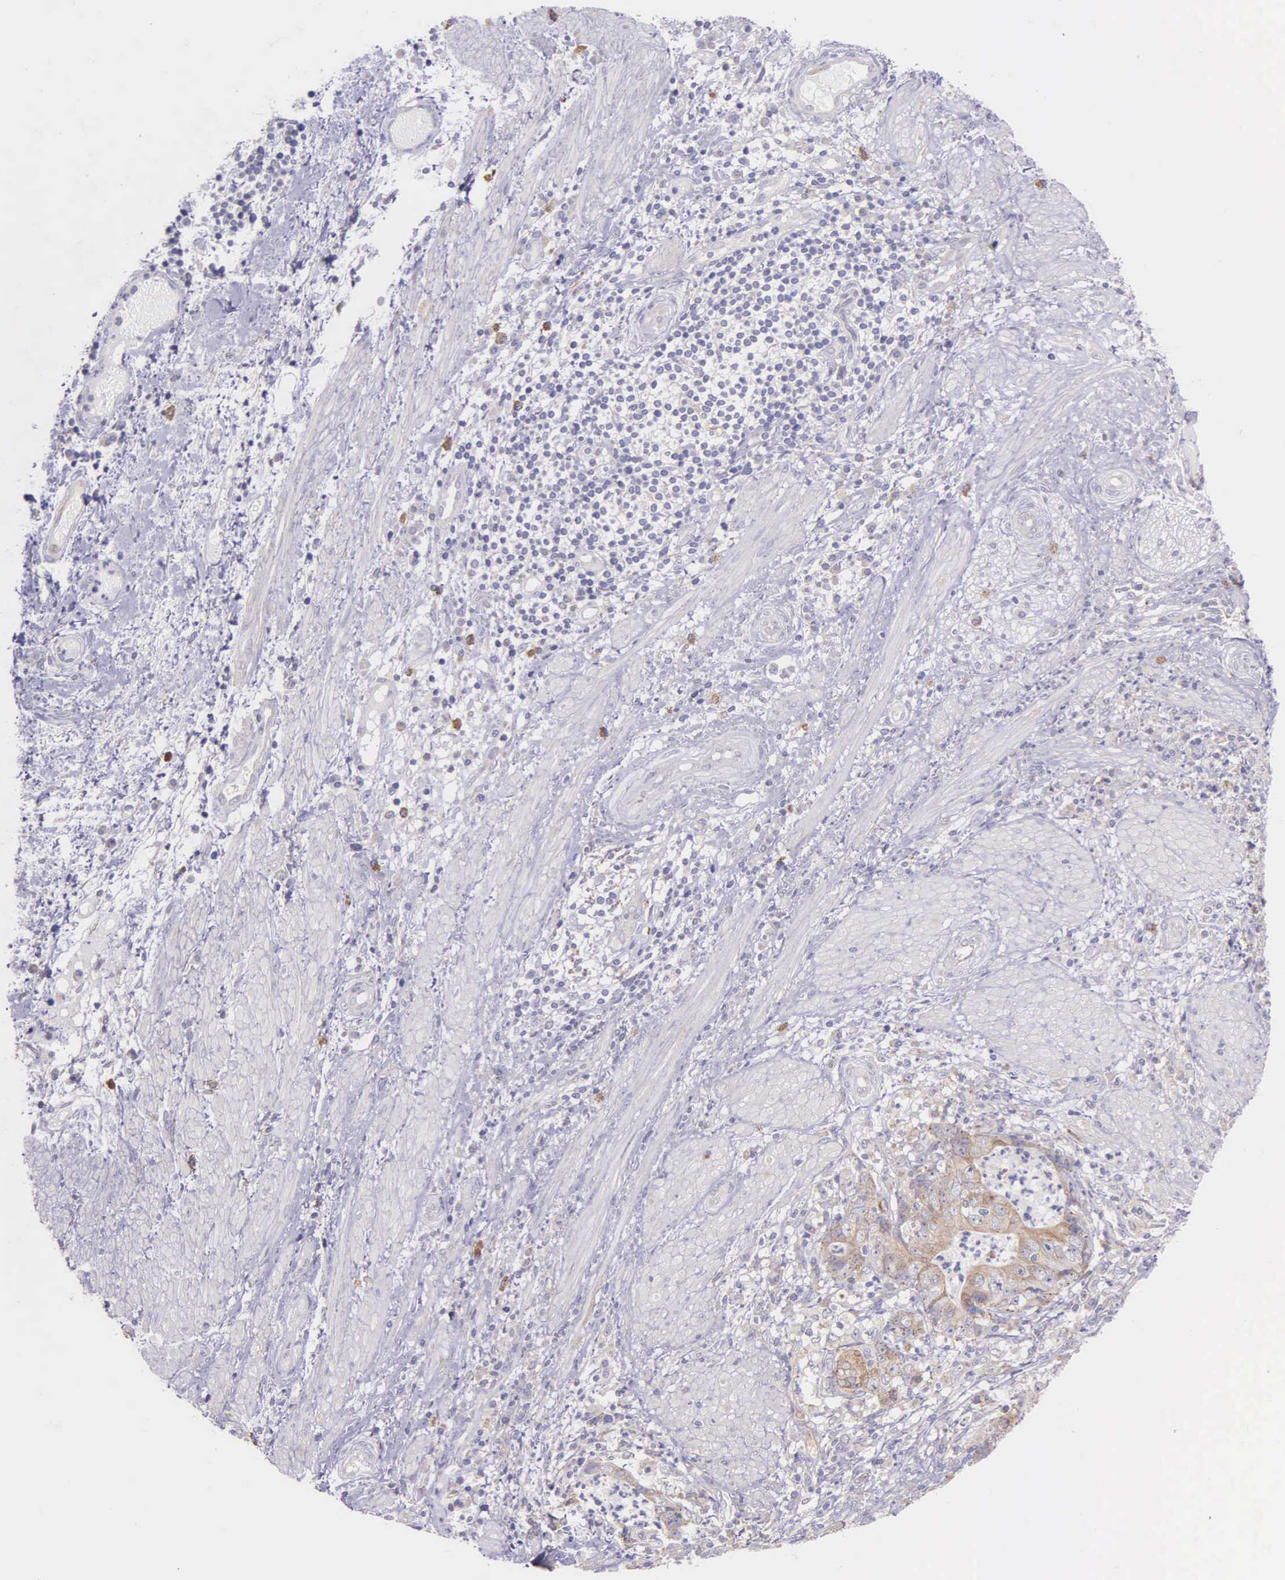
{"staining": {"intensity": "weak", "quantity": ">75%", "location": "cytoplasmic/membranous"}, "tissue": "stomach cancer", "cell_type": "Tumor cells", "image_type": "cancer", "snomed": [{"axis": "morphology", "description": "Adenocarcinoma, NOS"}, {"axis": "topography", "description": "Stomach, lower"}], "caption": "This is an image of immunohistochemistry (IHC) staining of stomach cancer (adenocarcinoma), which shows weak positivity in the cytoplasmic/membranous of tumor cells.", "gene": "NSDHL", "patient": {"sex": "female", "age": 86}}